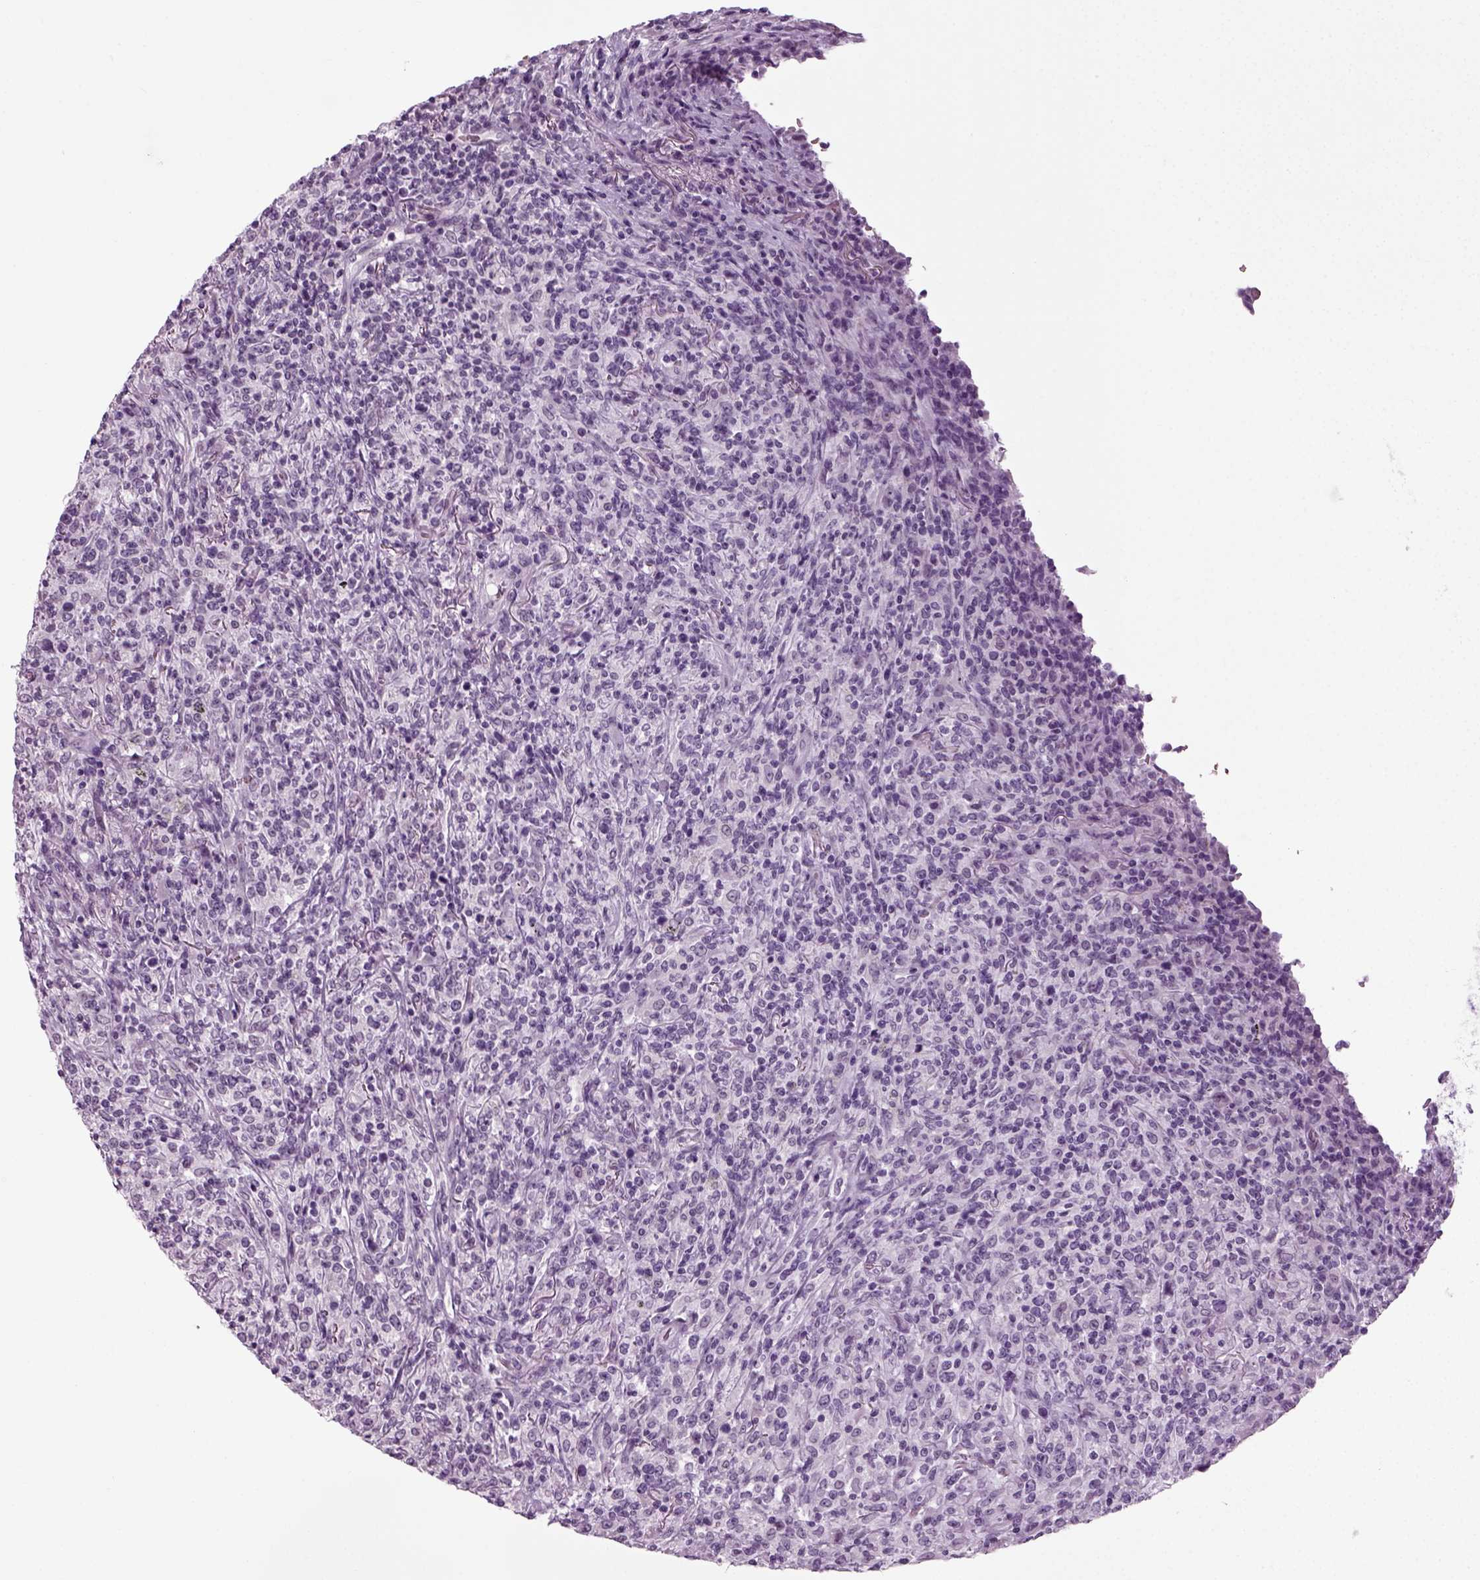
{"staining": {"intensity": "negative", "quantity": "none", "location": "none"}, "tissue": "lymphoma", "cell_type": "Tumor cells", "image_type": "cancer", "snomed": [{"axis": "morphology", "description": "Malignant lymphoma, non-Hodgkin's type, High grade"}, {"axis": "topography", "description": "Lung"}], "caption": "Human lymphoma stained for a protein using immunohistochemistry (IHC) shows no staining in tumor cells.", "gene": "ZC2HC1C", "patient": {"sex": "male", "age": 79}}